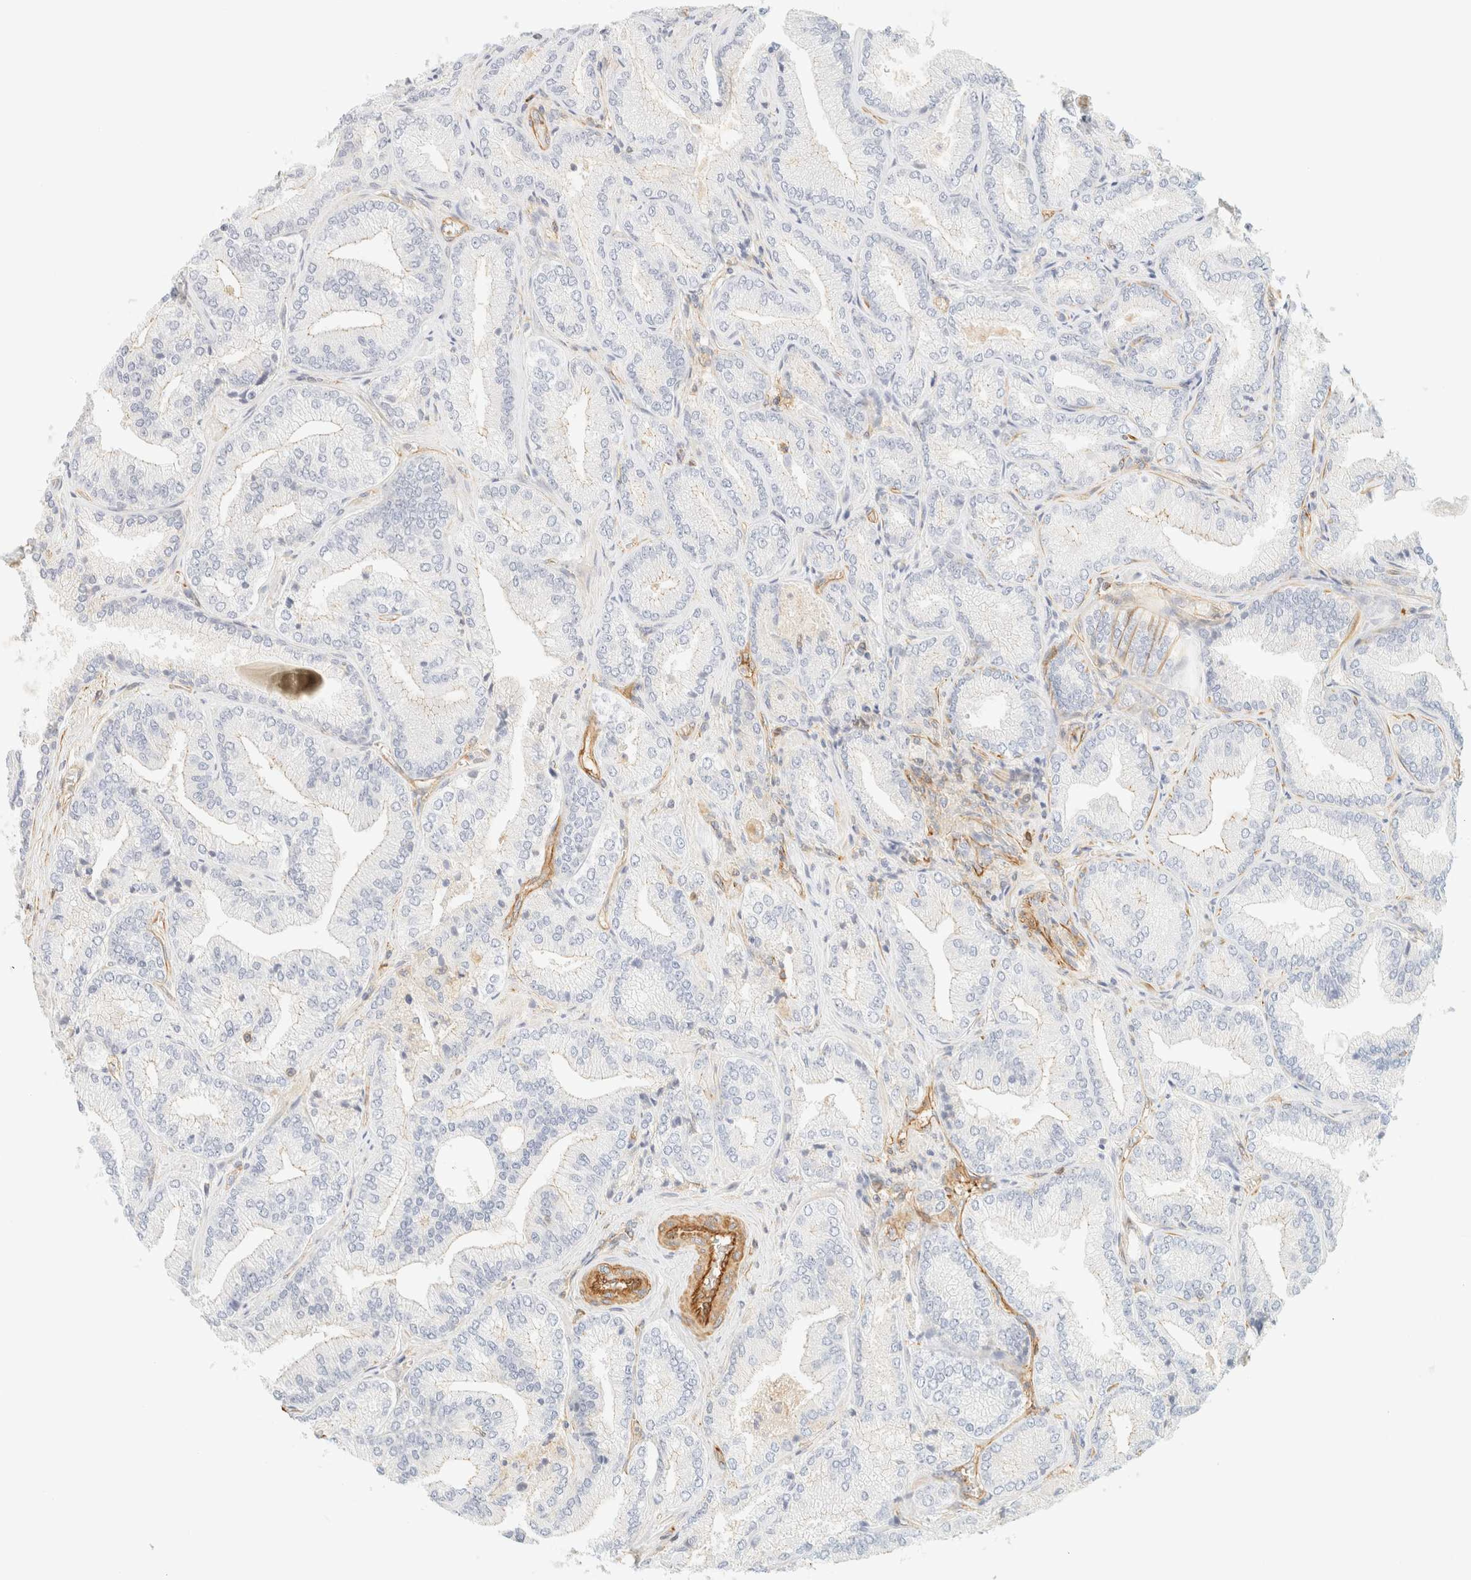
{"staining": {"intensity": "weak", "quantity": "<25%", "location": "cytoplasmic/membranous"}, "tissue": "prostate cancer", "cell_type": "Tumor cells", "image_type": "cancer", "snomed": [{"axis": "morphology", "description": "Adenocarcinoma, Low grade"}, {"axis": "topography", "description": "Prostate"}], "caption": "Prostate low-grade adenocarcinoma was stained to show a protein in brown. There is no significant expression in tumor cells.", "gene": "OTOP2", "patient": {"sex": "male", "age": 62}}